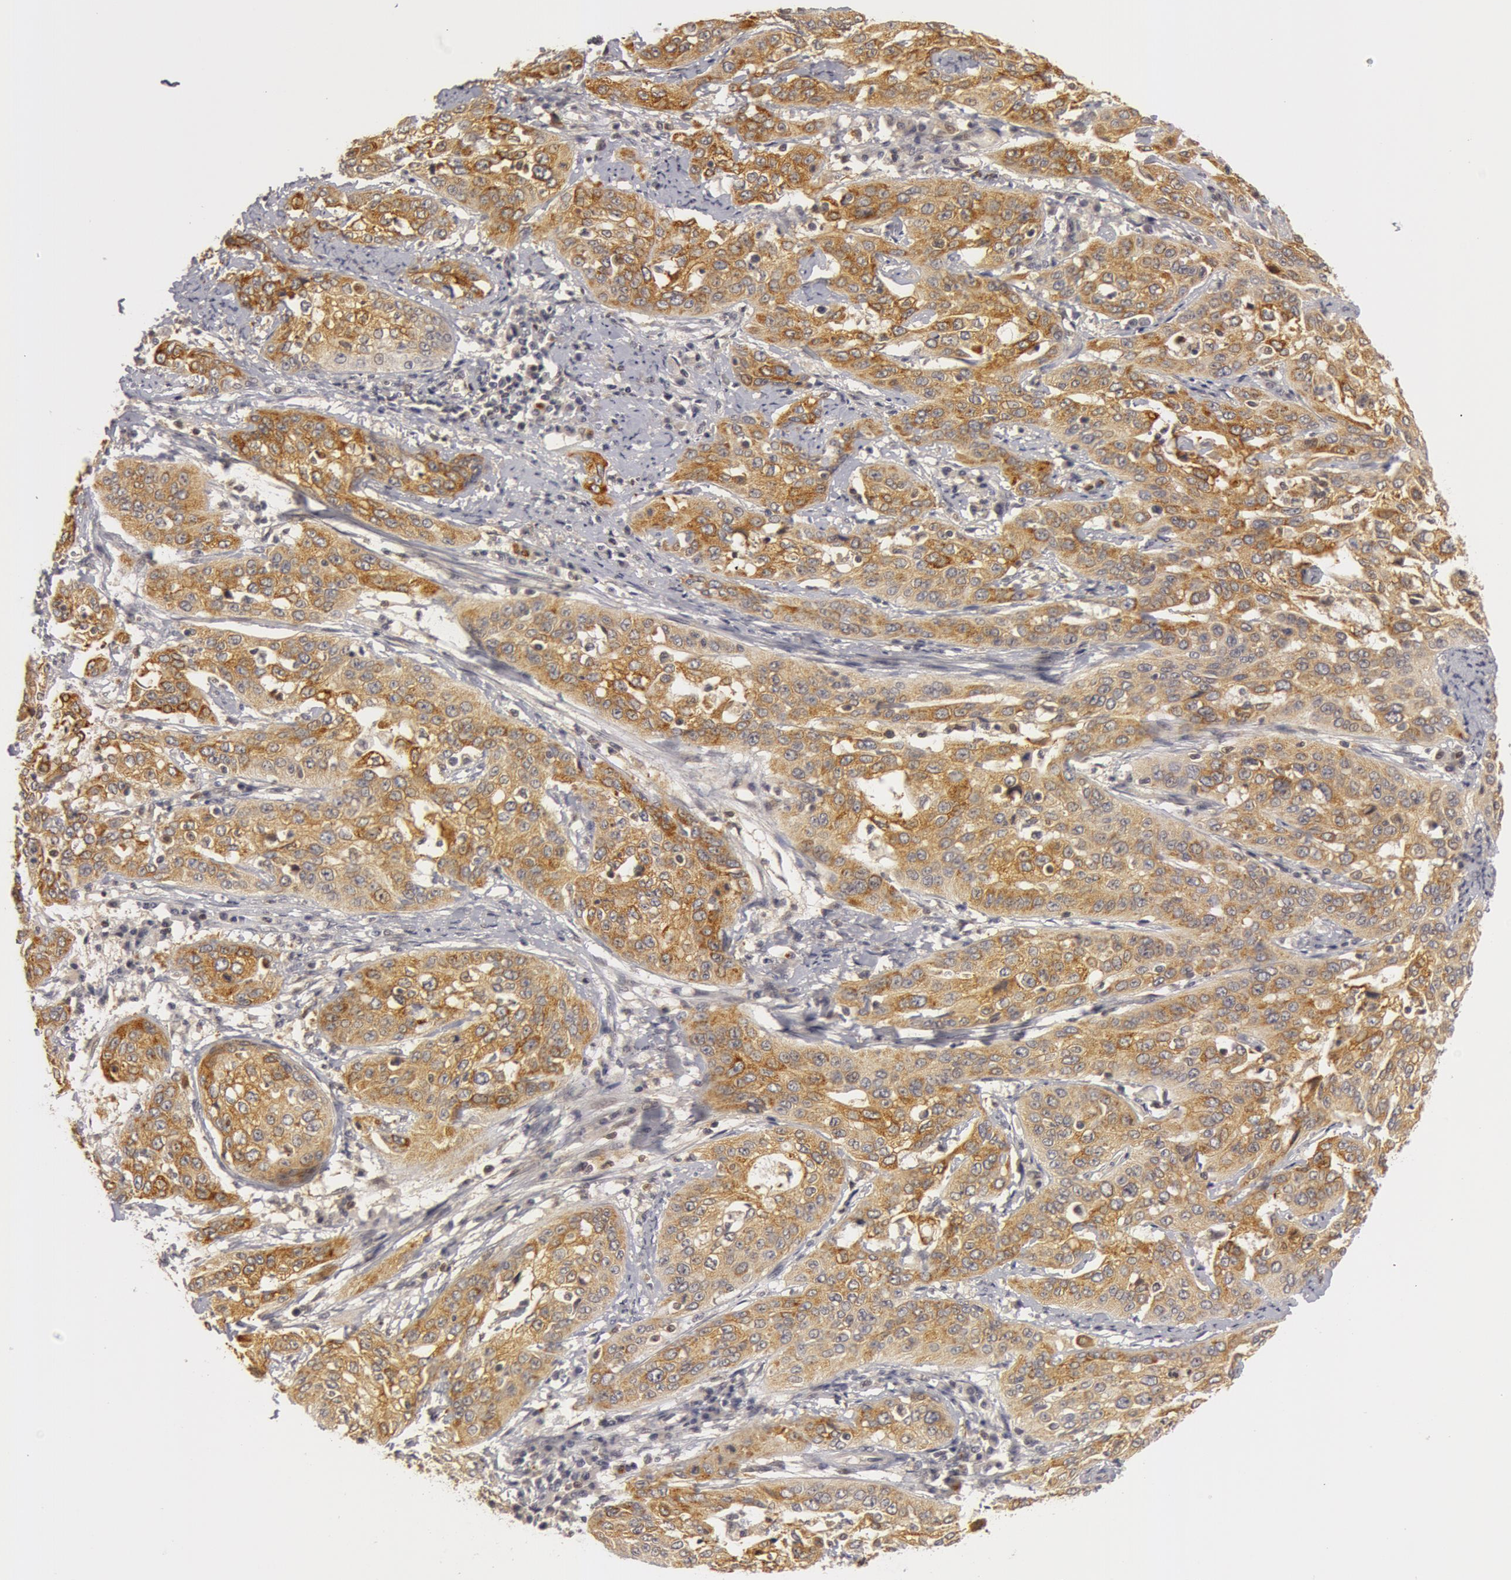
{"staining": {"intensity": "weak", "quantity": ">75%", "location": "cytoplasmic/membranous"}, "tissue": "cervical cancer", "cell_type": "Tumor cells", "image_type": "cancer", "snomed": [{"axis": "morphology", "description": "Squamous cell carcinoma, NOS"}, {"axis": "topography", "description": "Cervix"}], "caption": "Cervical cancer stained for a protein reveals weak cytoplasmic/membranous positivity in tumor cells.", "gene": "OASL", "patient": {"sex": "female", "age": 41}}